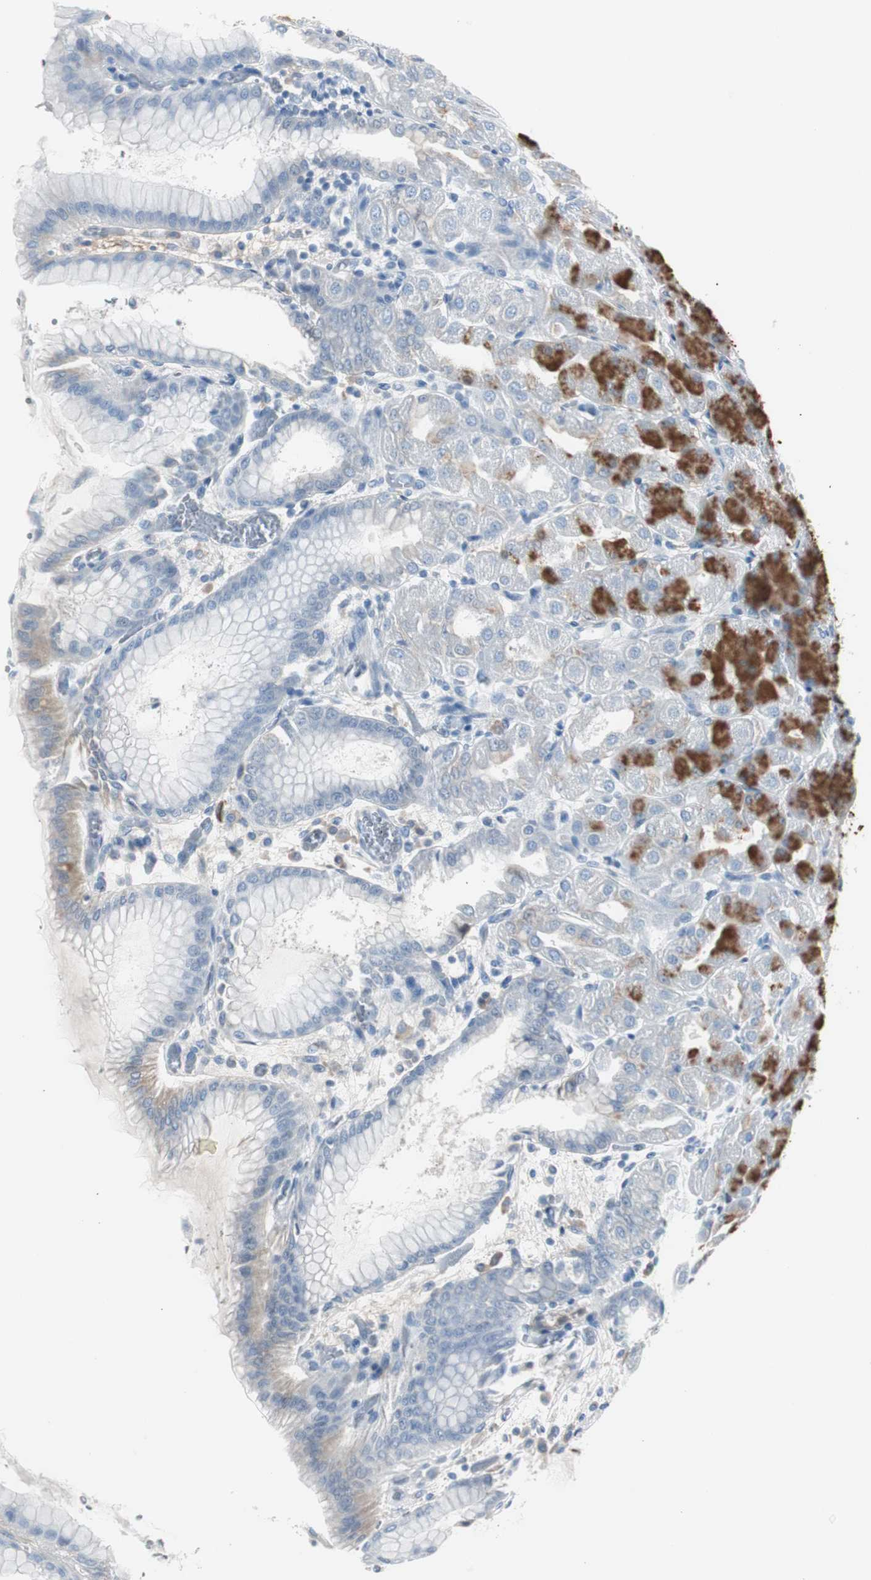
{"staining": {"intensity": "moderate", "quantity": "25%-75%", "location": "cytoplasmic/membranous"}, "tissue": "stomach", "cell_type": "Glandular cells", "image_type": "normal", "snomed": [{"axis": "morphology", "description": "Normal tissue, NOS"}, {"axis": "topography", "description": "Stomach, upper"}], "caption": "DAB immunohistochemical staining of unremarkable stomach demonstrates moderate cytoplasmic/membranous protein positivity in approximately 25%-75% of glandular cells. (Brightfield microscopy of DAB IHC at high magnification).", "gene": "SERPINF1", "patient": {"sex": "female", "age": 56}}